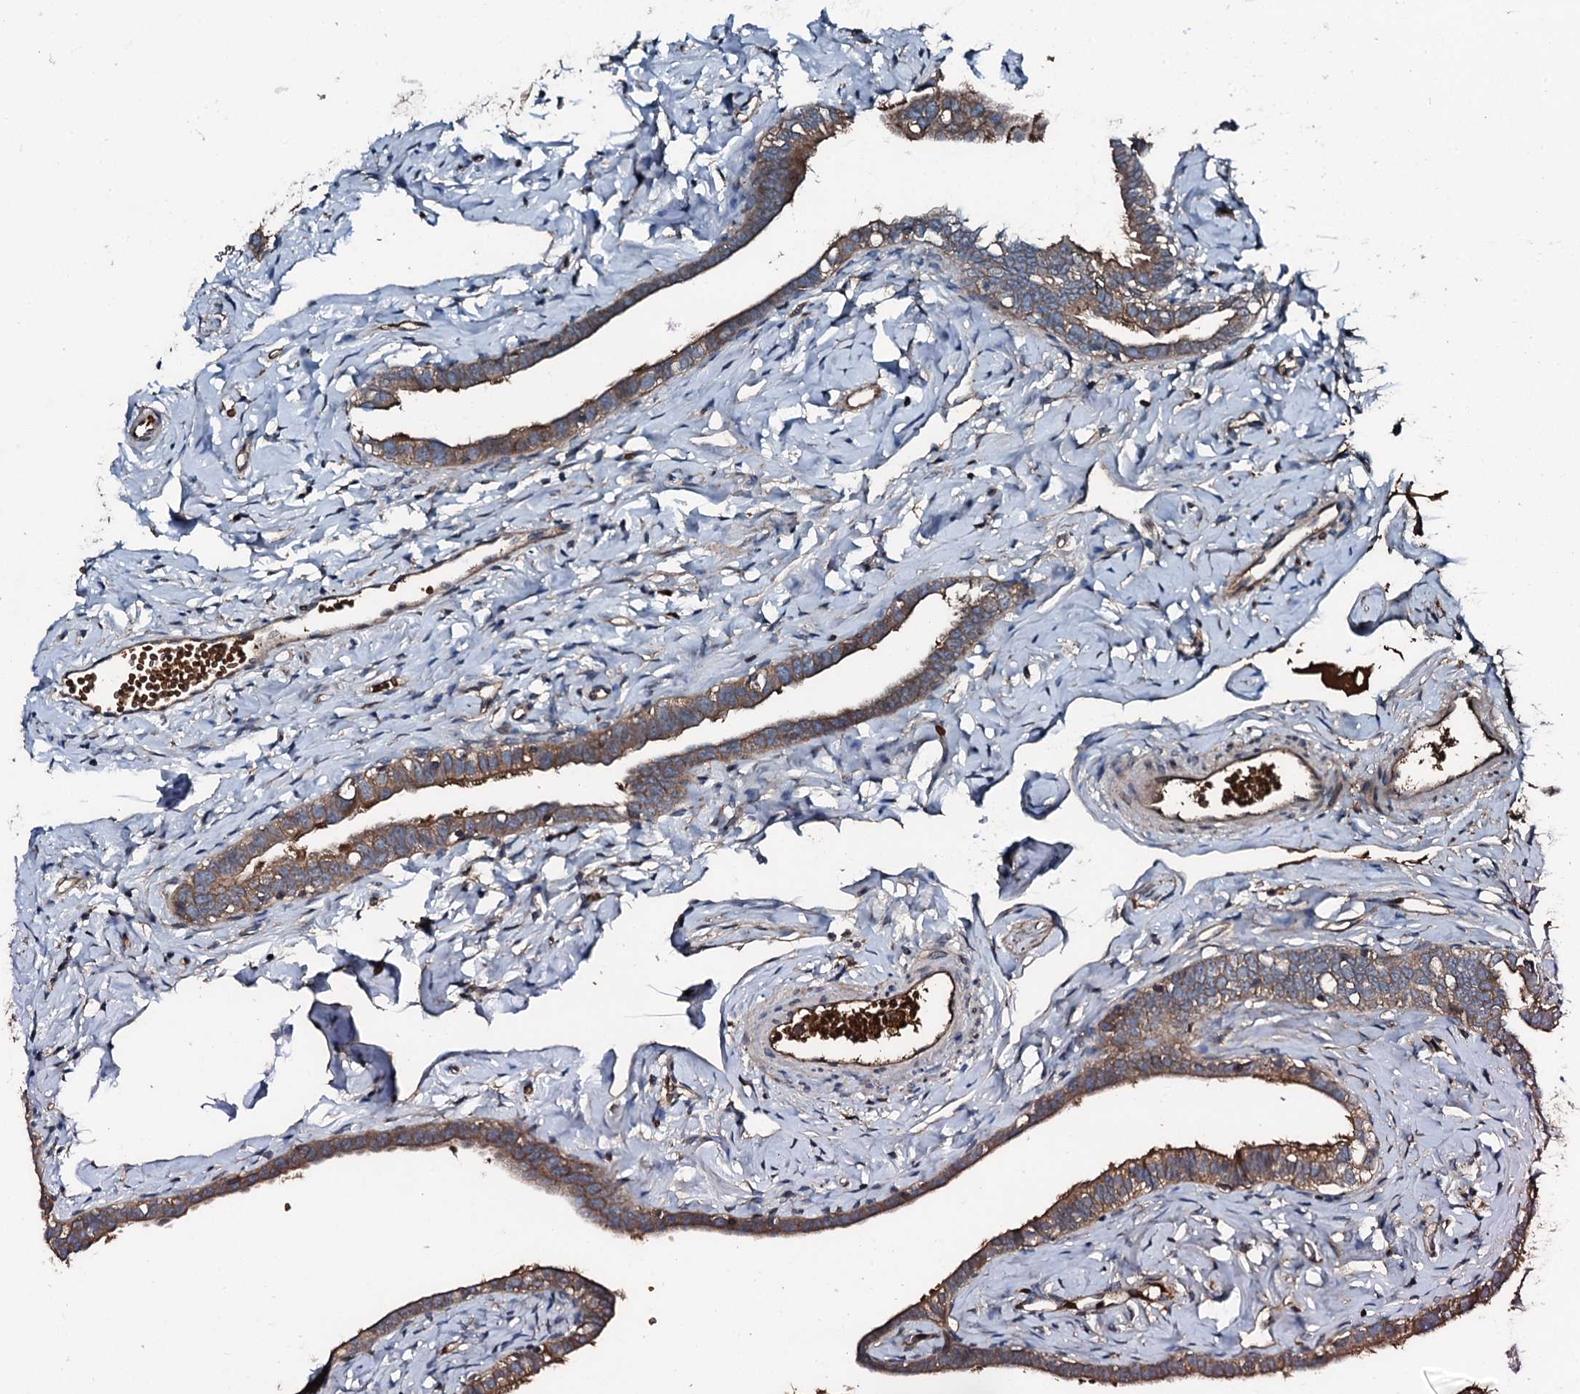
{"staining": {"intensity": "moderate", "quantity": ">75%", "location": "cytoplasmic/membranous"}, "tissue": "fallopian tube", "cell_type": "Glandular cells", "image_type": "normal", "snomed": [{"axis": "morphology", "description": "Normal tissue, NOS"}, {"axis": "topography", "description": "Fallopian tube"}], "caption": "This image exhibits normal fallopian tube stained with immunohistochemistry (IHC) to label a protein in brown. The cytoplasmic/membranous of glandular cells show moderate positivity for the protein. Nuclei are counter-stained blue.", "gene": "TRIM7", "patient": {"sex": "female", "age": 66}}